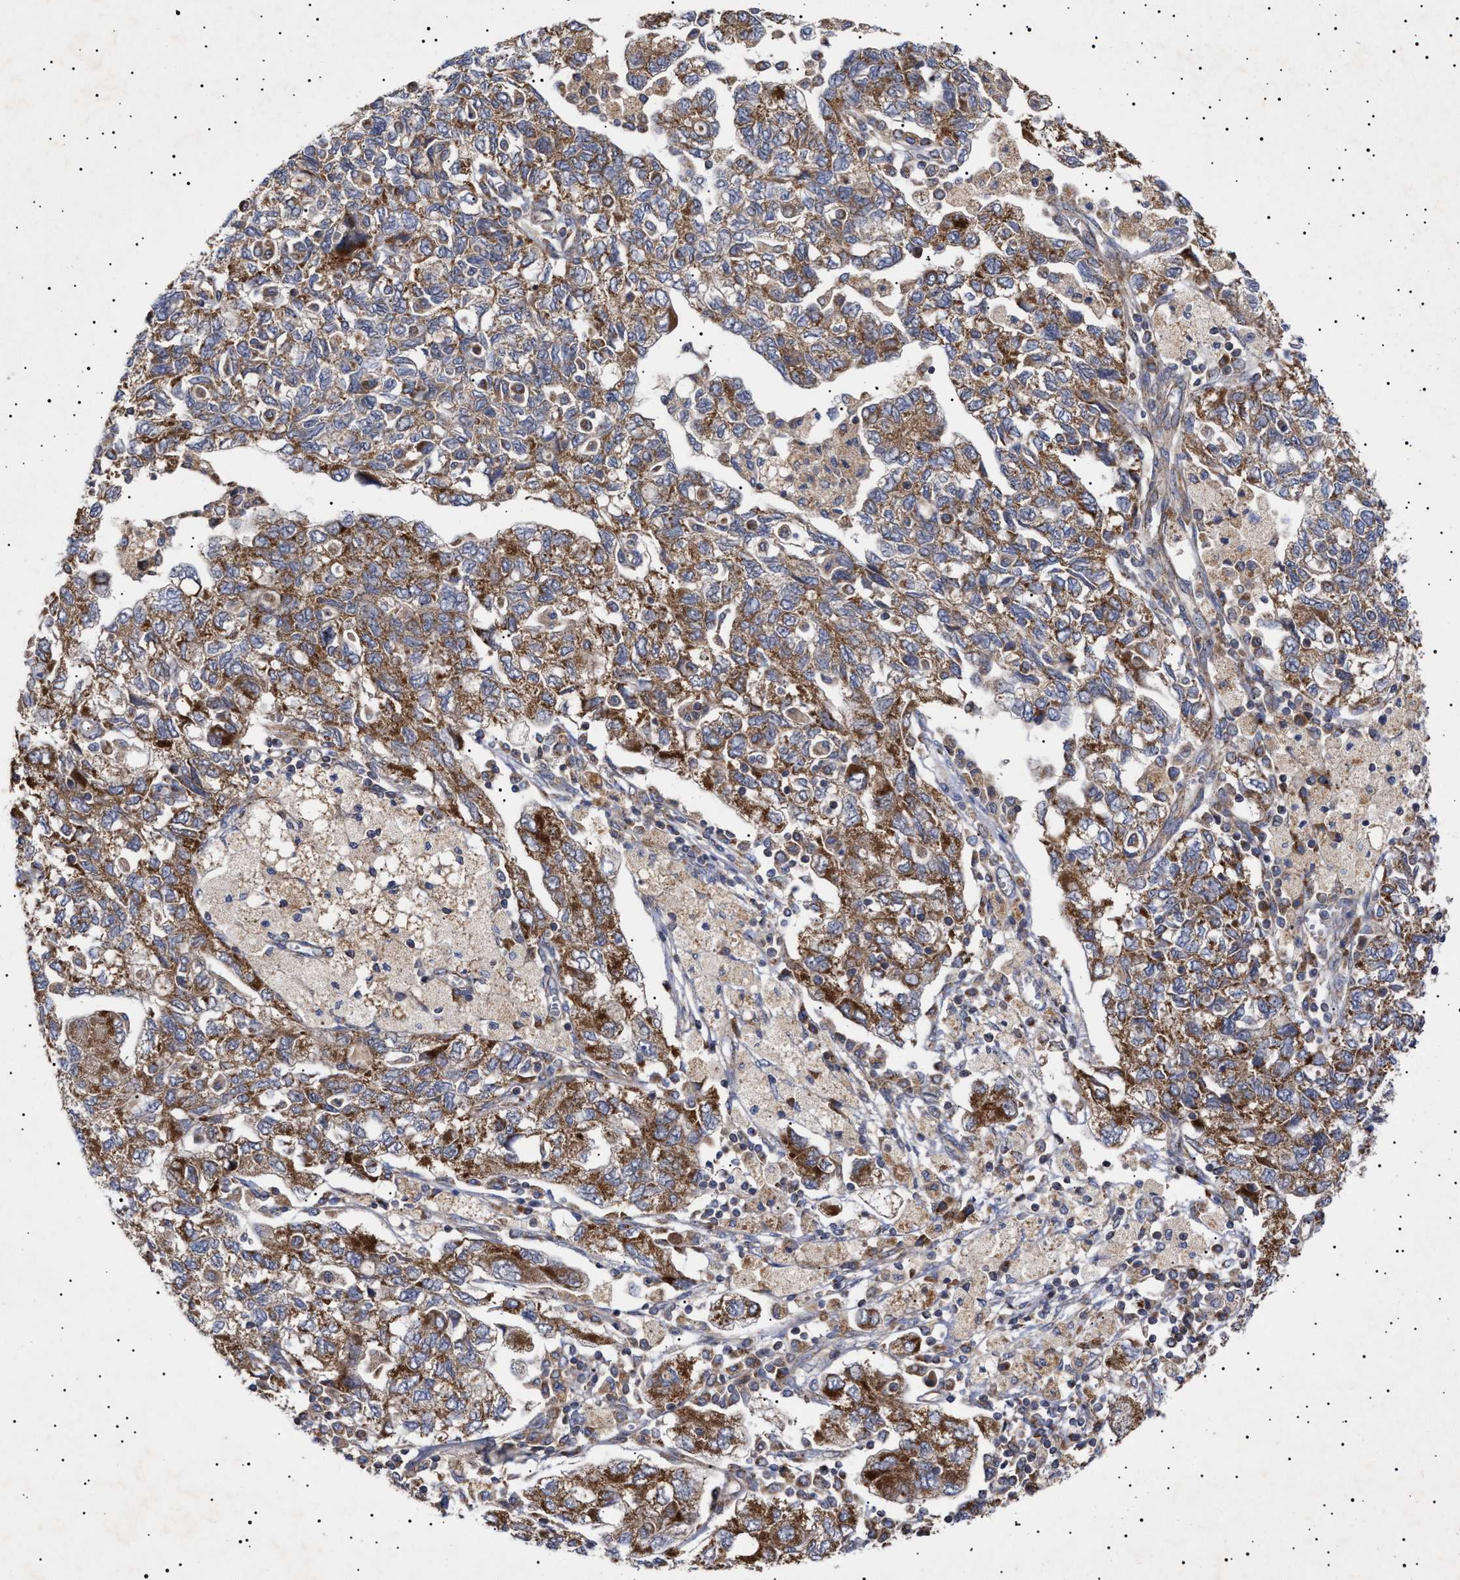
{"staining": {"intensity": "moderate", "quantity": ">75%", "location": "cytoplasmic/membranous"}, "tissue": "ovarian cancer", "cell_type": "Tumor cells", "image_type": "cancer", "snomed": [{"axis": "morphology", "description": "Carcinoma, NOS"}, {"axis": "morphology", "description": "Cystadenocarcinoma, serous, NOS"}, {"axis": "topography", "description": "Ovary"}], "caption": "There is medium levels of moderate cytoplasmic/membranous expression in tumor cells of serous cystadenocarcinoma (ovarian), as demonstrated by immunohistochemical staining (brown color).", "gene": "MRPL10", "patient": {"sex": "female", "age": 69}}